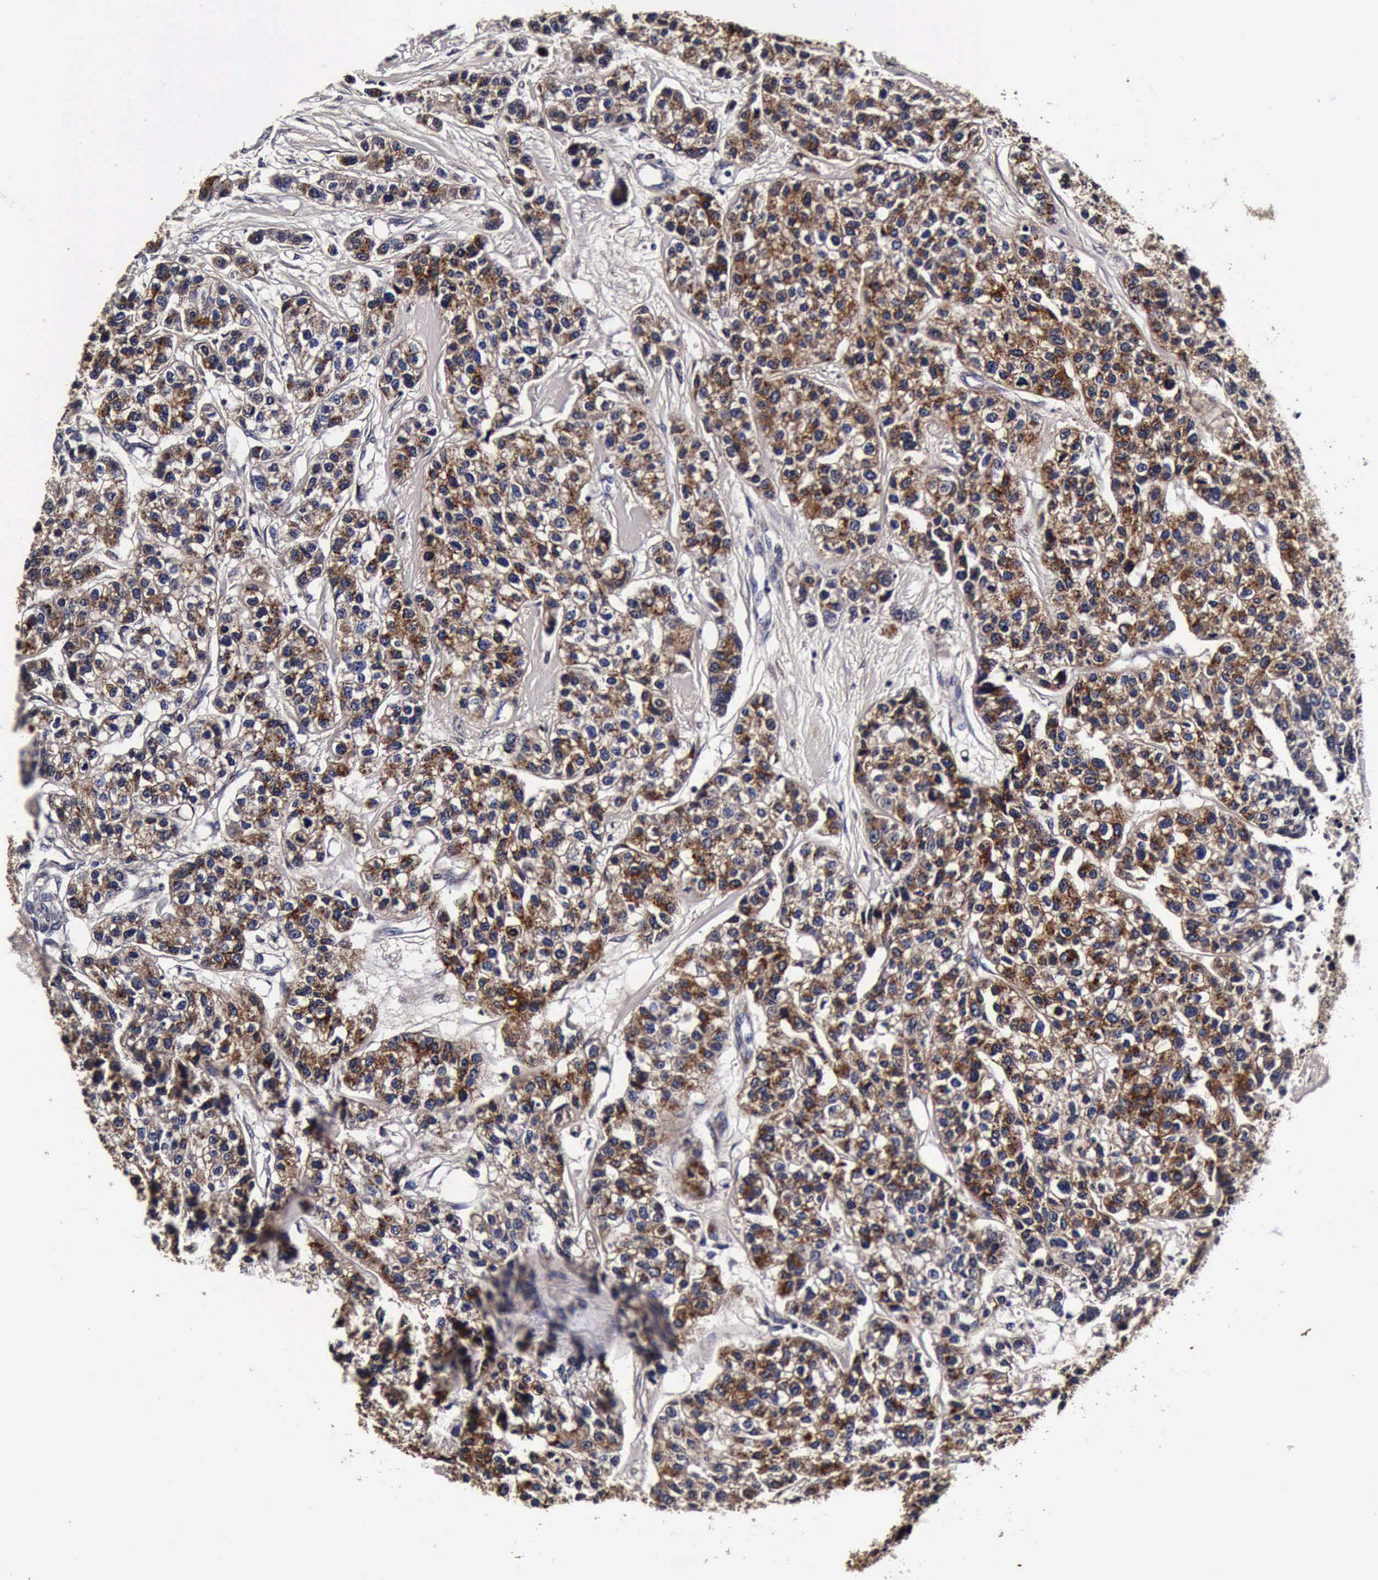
{"staining": {"intensity": "strong", "quantity": ">75%", "location": "cytoplasmic/membranous"}, "tissue": "breast cancer", "cell_type": "Tumor cells", "image_type": "cancer", "snomed": [{"axis": "morphology", "description": "Duct carcinoma"}, {"axis": "topography", "description": "Breast"}], "caption": "Immunohistochemistry of breast invasive ductal carcinoma exhibits high levels of strong cytoplasmic/membranous staining in about >75% of tumor cells. The protein of interest is shown in brown color, while the nuclei are stained blue.", "gene": "CST3", "patient": {"sex": "female", "age": 51}}